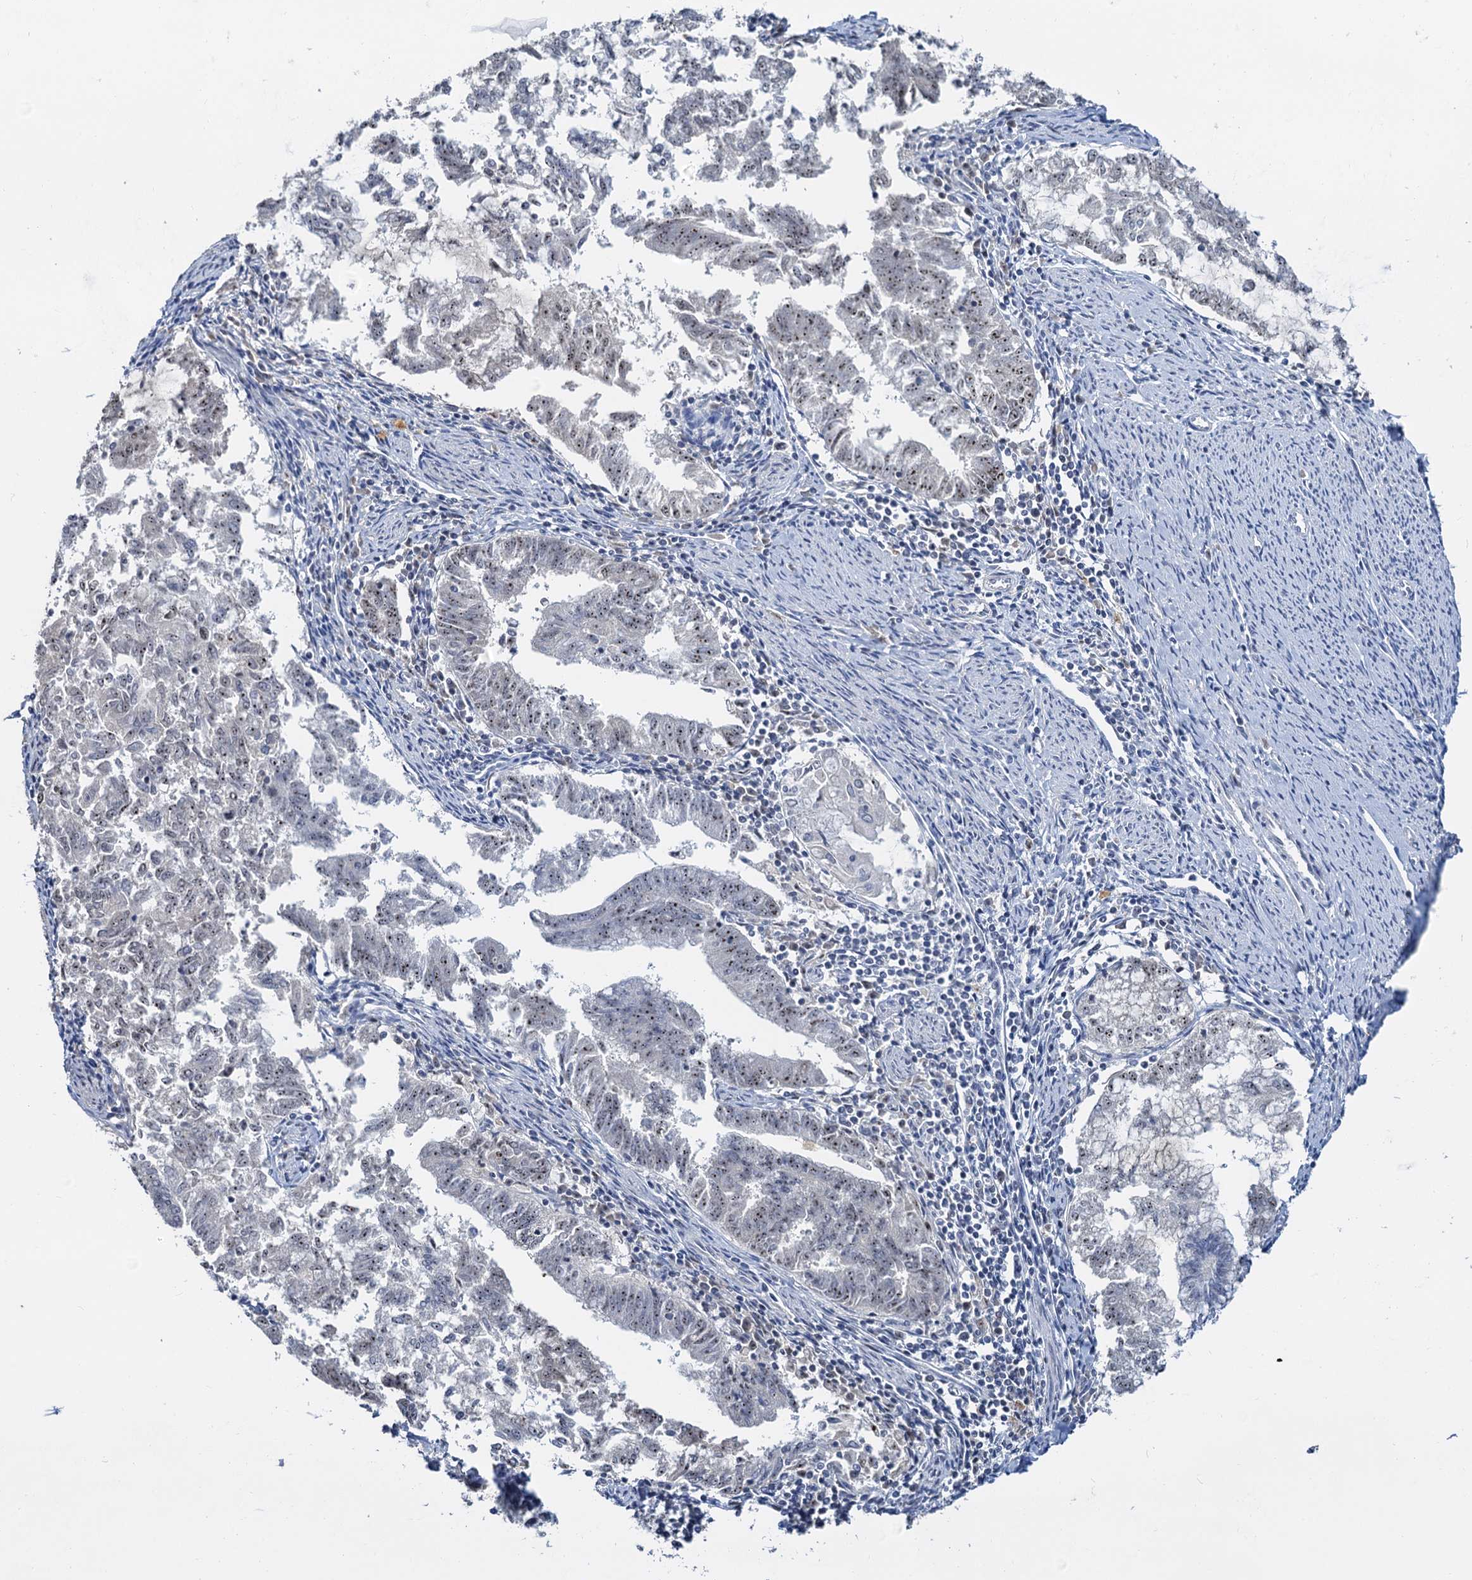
{"staining": {"intensity": "weak", "quantity": ">75%", "location": "nuclear"}, "tissue": "endometrial cancer", "cell_type": "Tumor cells", "image_type": "cancer", "snomed": [{"axis": "morphology", "description": "Adenocarcinoma, NOS"}, {"axis": "topography", "description": "Endometrium"}], "caption": "Immunohistochemistry (DAB) staining of human endometrial cancer displays weak nuclear protein positivity in about >75% of tumor cells.", "gene": "NOP2", "patient": {"sex": "female", "age": 79}}